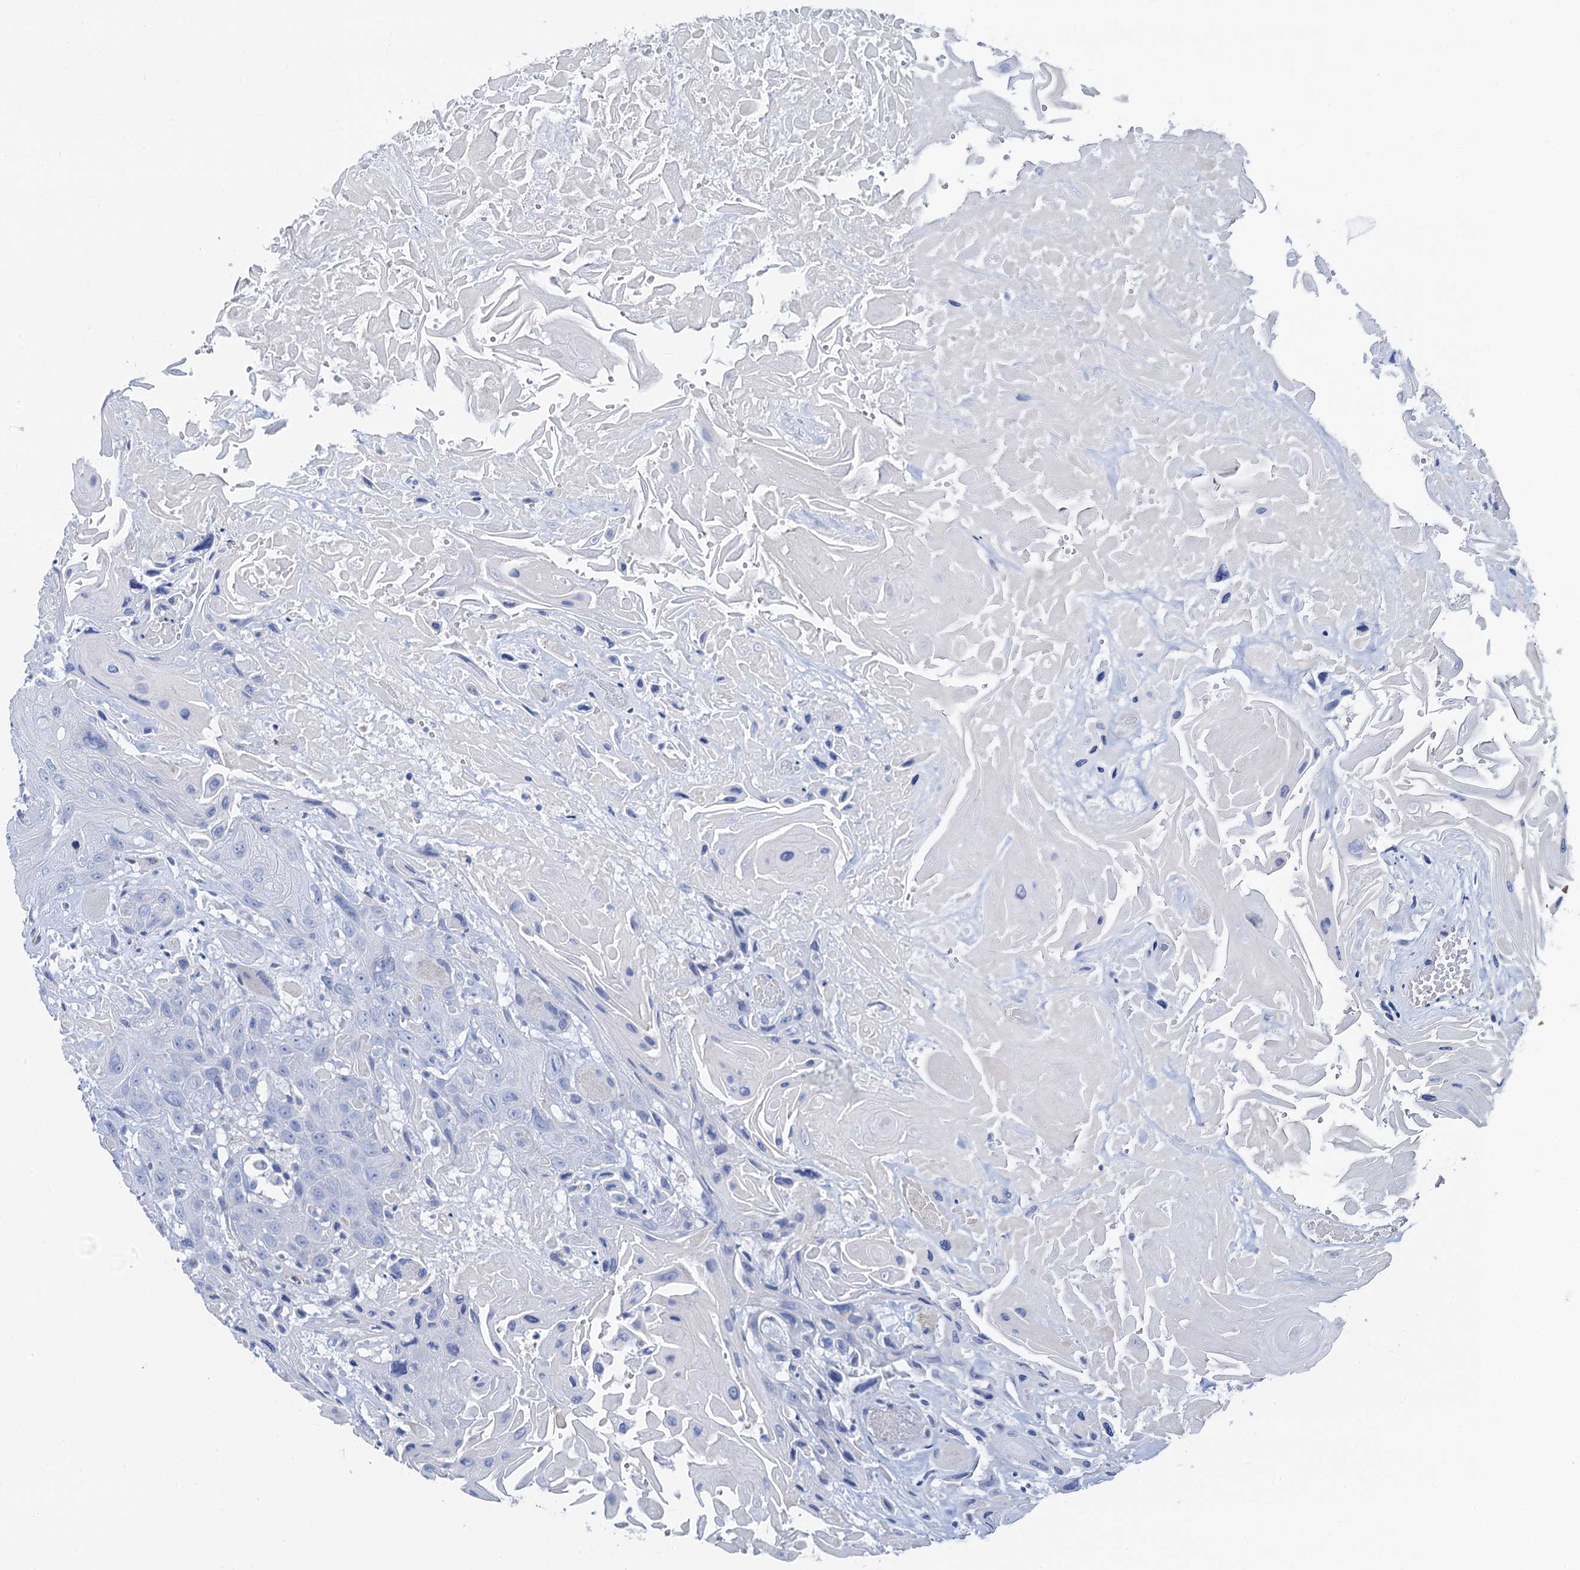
{"staining": {"intensity": "negative", "quantity": "none", "location": "none"}, "tissue": "head and neck cancer", "cell_type": "Tumor cells", "image_type": "cancer", "snomed": [{"axis": "morphology", "description": "Squamous cell carcinoma, NOS"}, {"axis": "topography", "description": "Head-Neck"}], "caption": "Head and neck cancer (squamous cell carcinoma) was stained to show a protein in brown. There is no significant positivity in tumor cells.", "gene": "RBP3", "patient": {"sex": "male", "age": 81}}